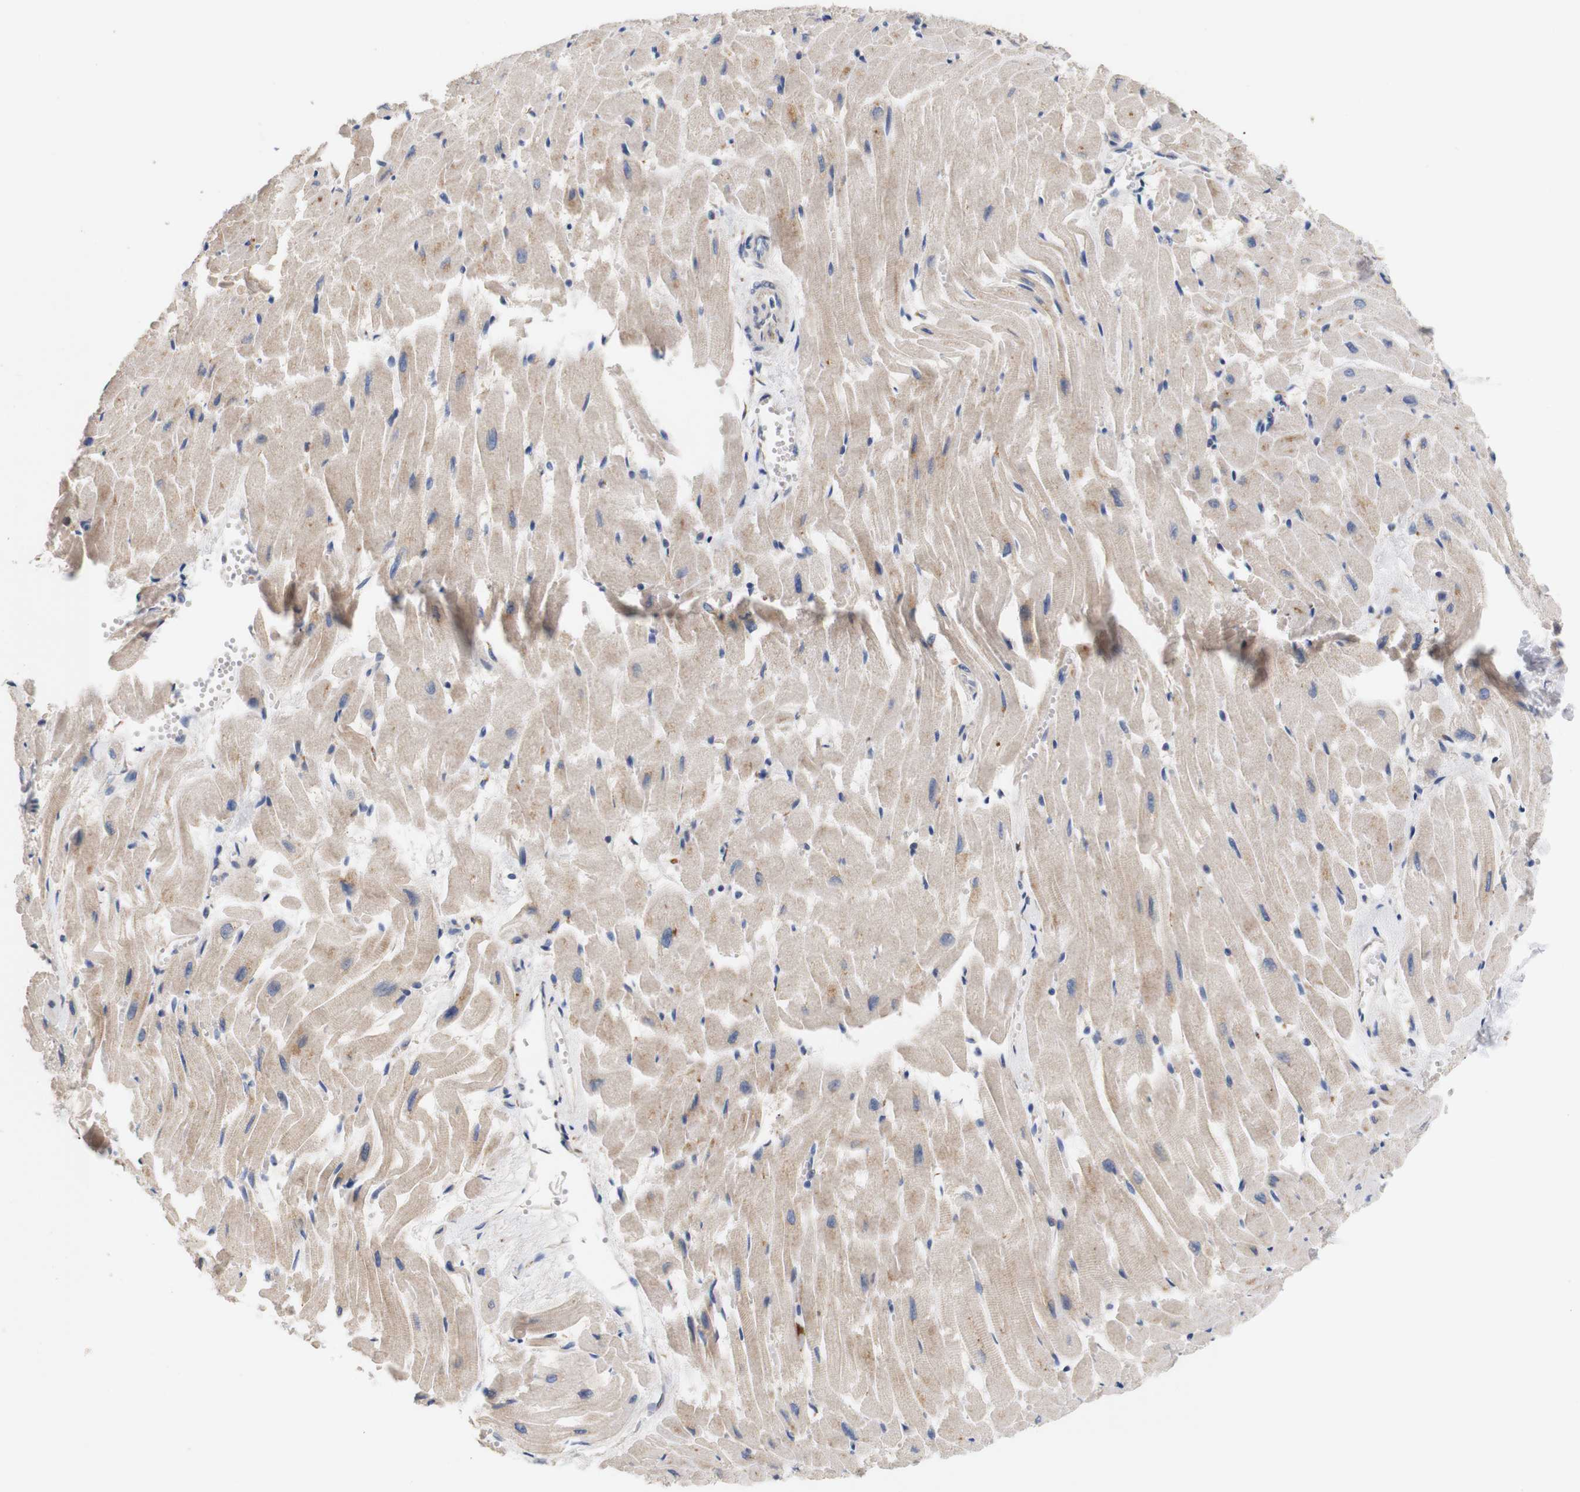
{"staining": {"intensity": "weak", "quantity": "25%-75%", "location": "cytoplasmic/membranous"}, "tissue": "heart muscle", "cell_type": "Cardiomyocytes", "image_type": "normal", "snomed": [{"axis": "morphology", "description": "Normal tissue, NOS"}, {"axis": "topography", "description": "Heart"}], "caption": "The histopathology image shows a brown stain indicating the presence of a protein in the cytoplasmic/membranous of cardiomyocytes in heart muscle.", "gene": "TRIM5", "patient": {"sex": "female", "age": 19}}